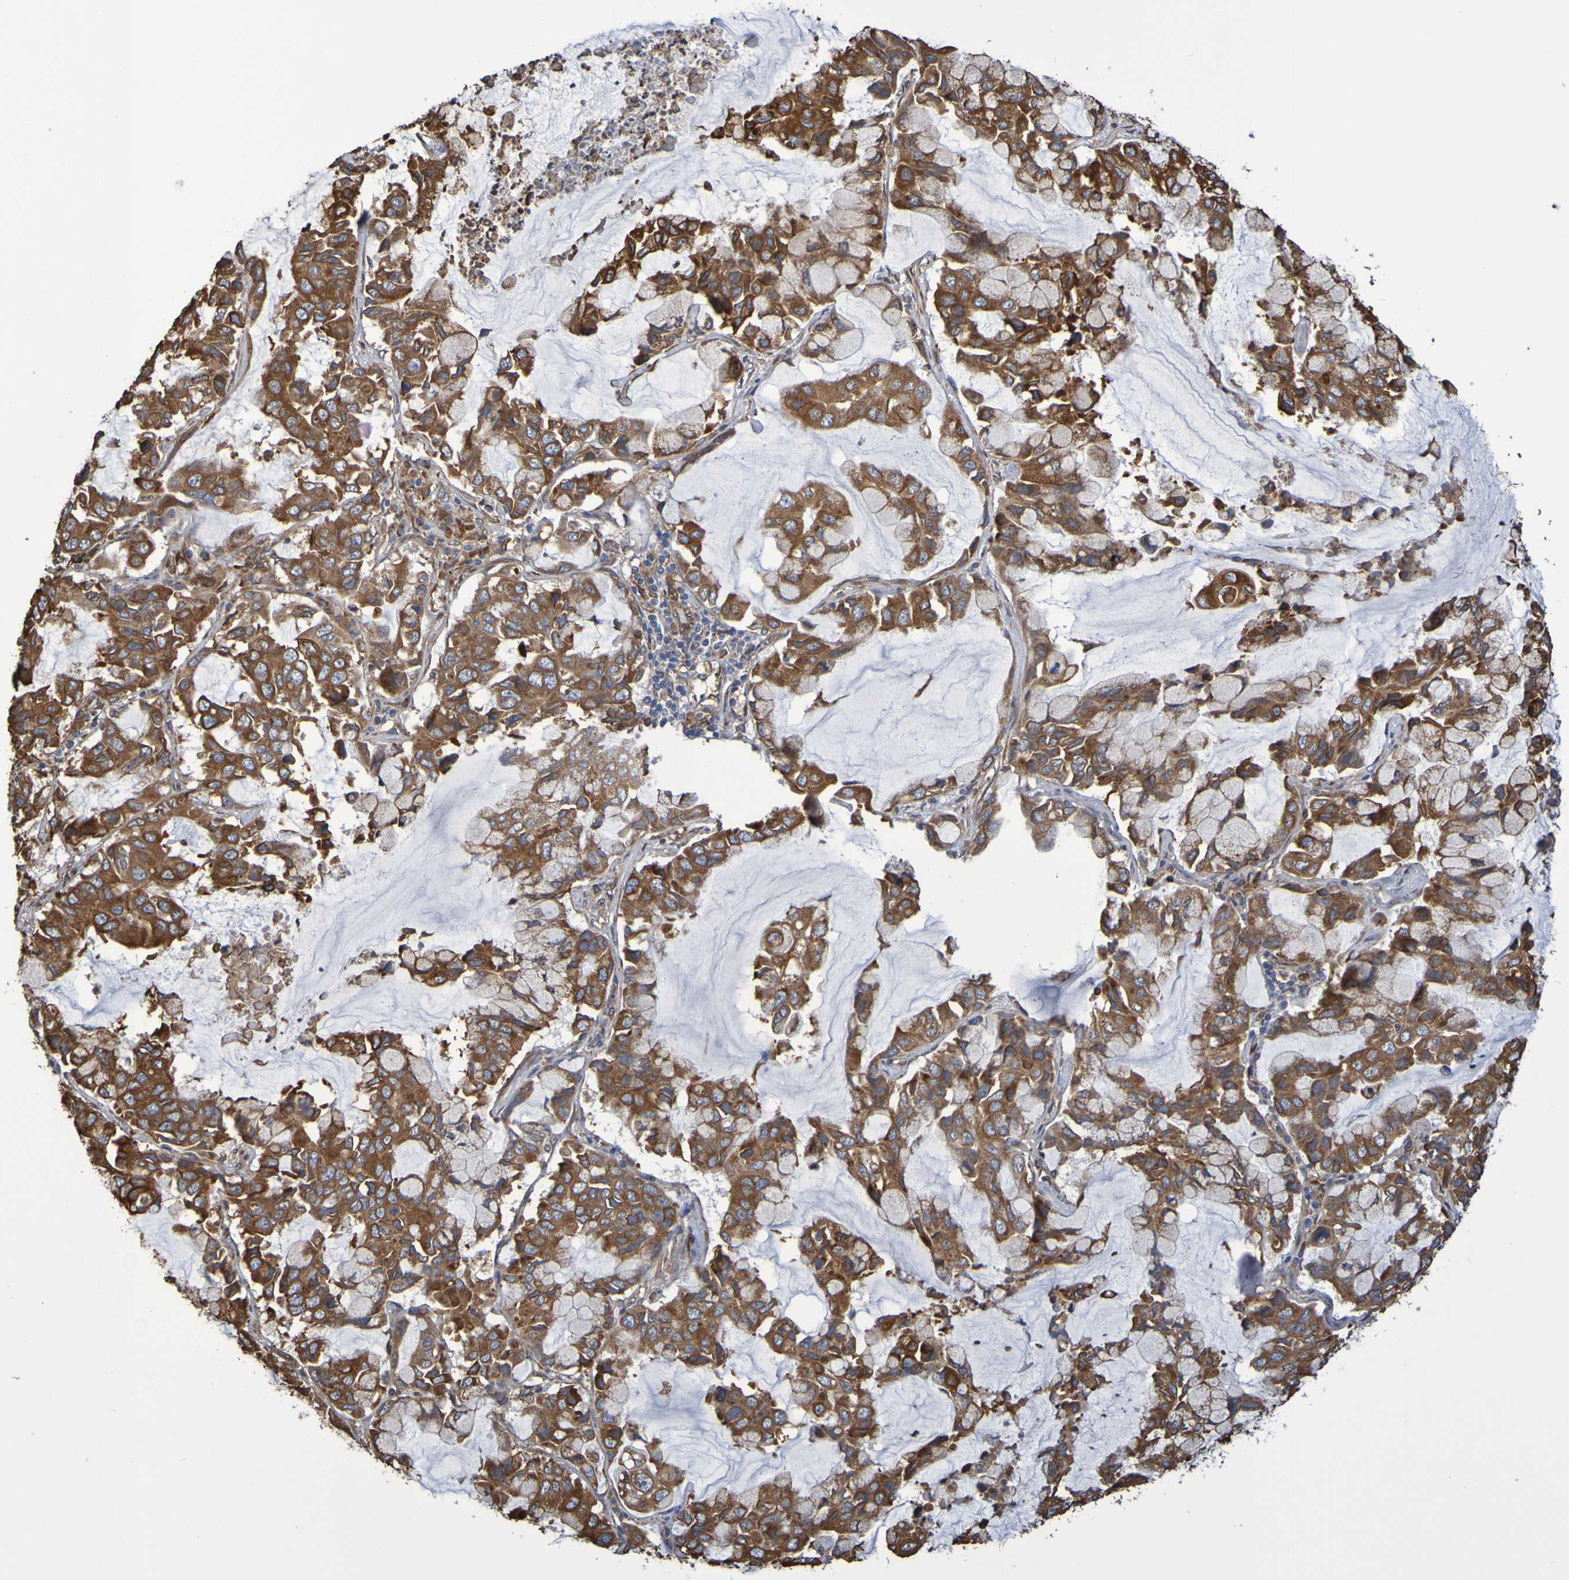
{"staining": {"intensity": "moderate", "quantity": ">75%", "location": "cytoplasmic/membranous"}, "tissue": "lung cancer", "cell_type": "Tumor cells", "image_type": "cancer", "snomed": [{"axis": "morphology", "description": "Adenocarcinoma, NOS"}, {"axis": "topography", "description": "Lung"}], "caption": "IHC histopathology image of human adenocarcinoma (lung) stained for a protein (brown), which demonstrates medium levels of moderate cytoplasmic/membranous positivity in approximately >75% of tumor cells.", "gene": "RAB11A", "patient": {"sex": "male", "age": 64}}